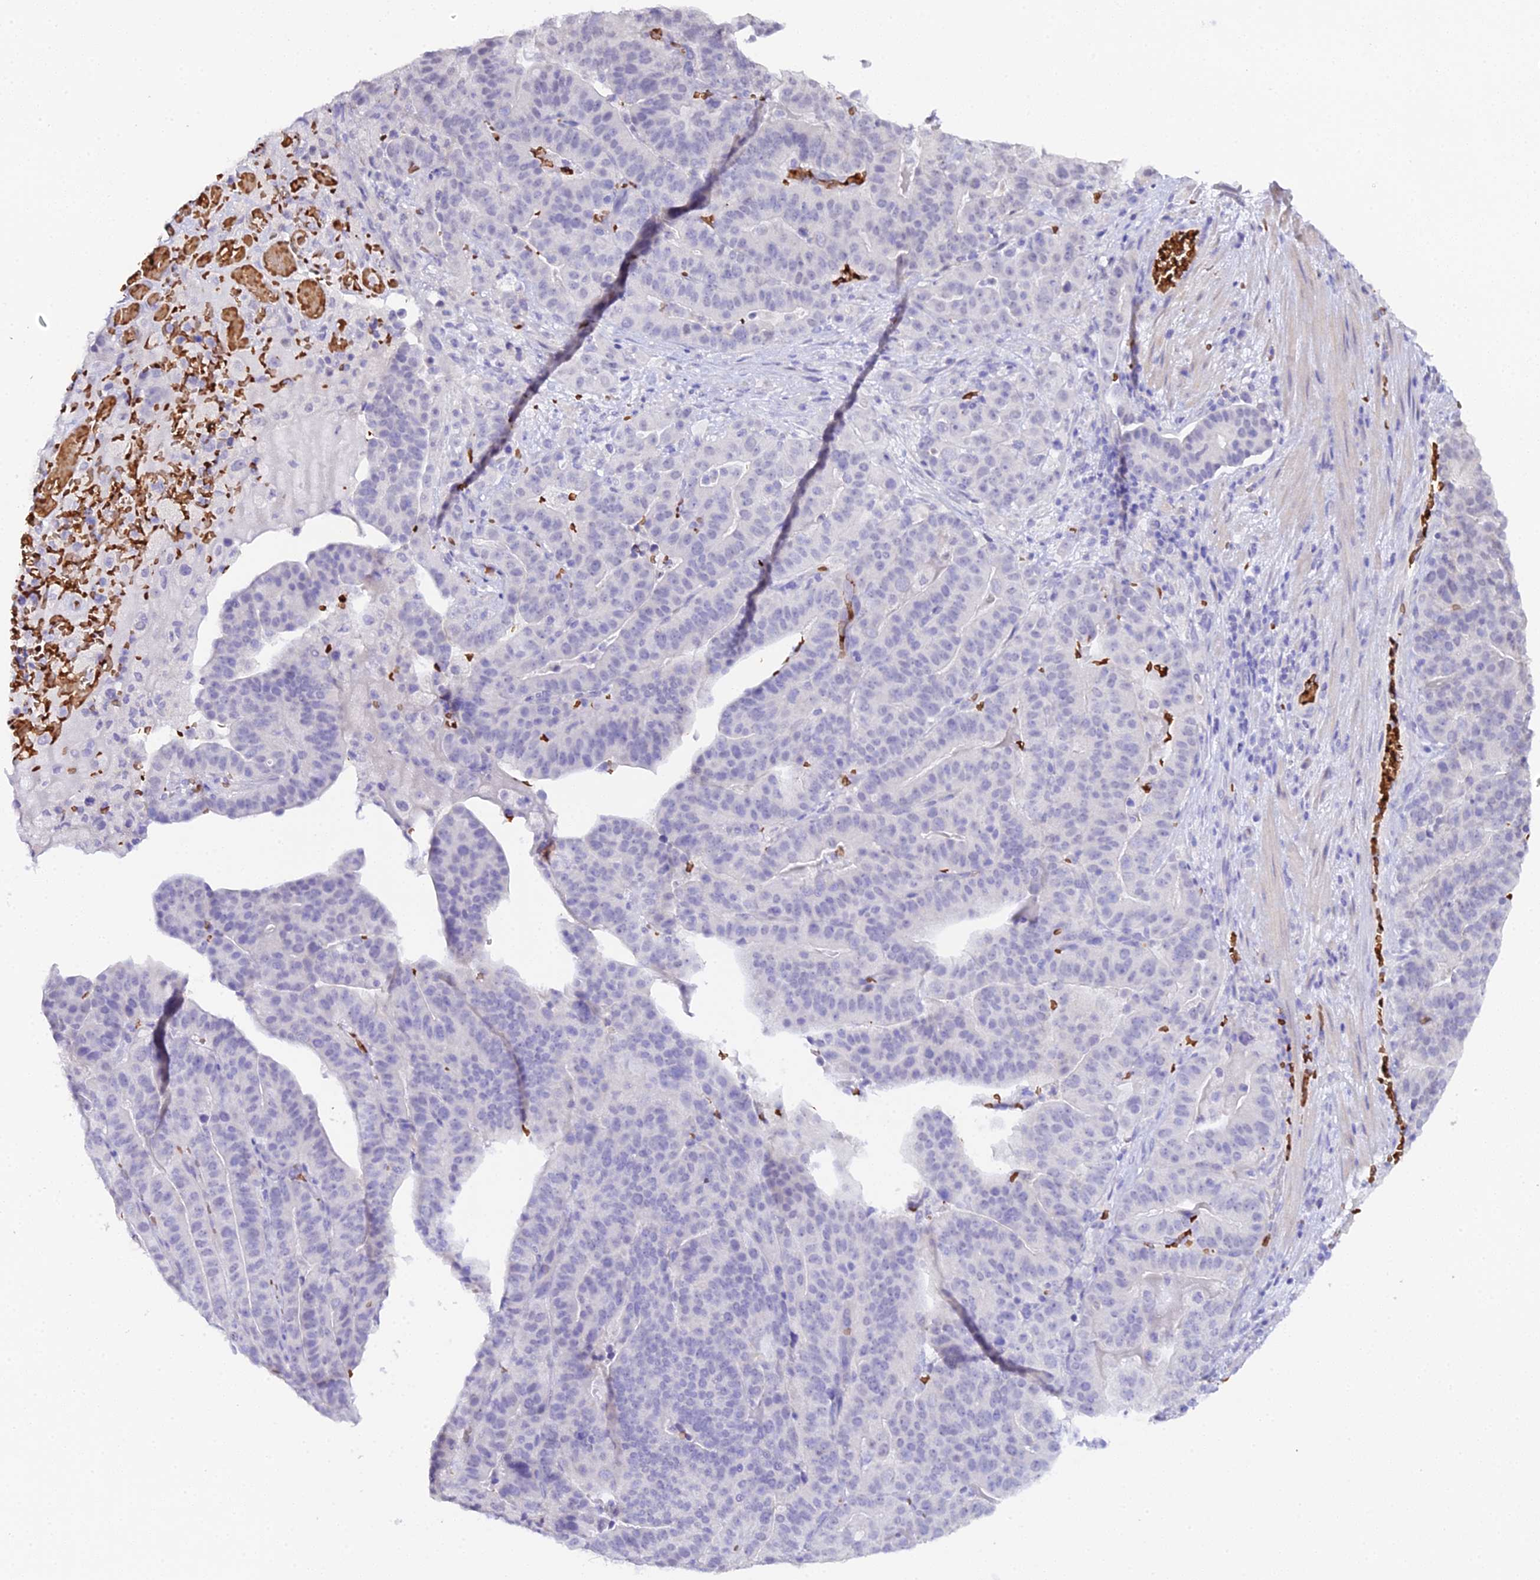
{"staining": {"intensity": "negative", "quantity": "none", "location": "none"}, "tissue": "stomach cancer", "cell_type": "Tumor cells", "image_type": "cancer", "snomed": [{"axis": "morphology", "description": "Adenocarcinoma, NOS"}, {"axis": "topography", "description": "Stomach"}], "caption": "Protein analysis of stomach adenocarcinoma reveals no significant staining in tumor cells.", "gene": "CFAP45", "patient": {"sex": "male", "age": 48}}